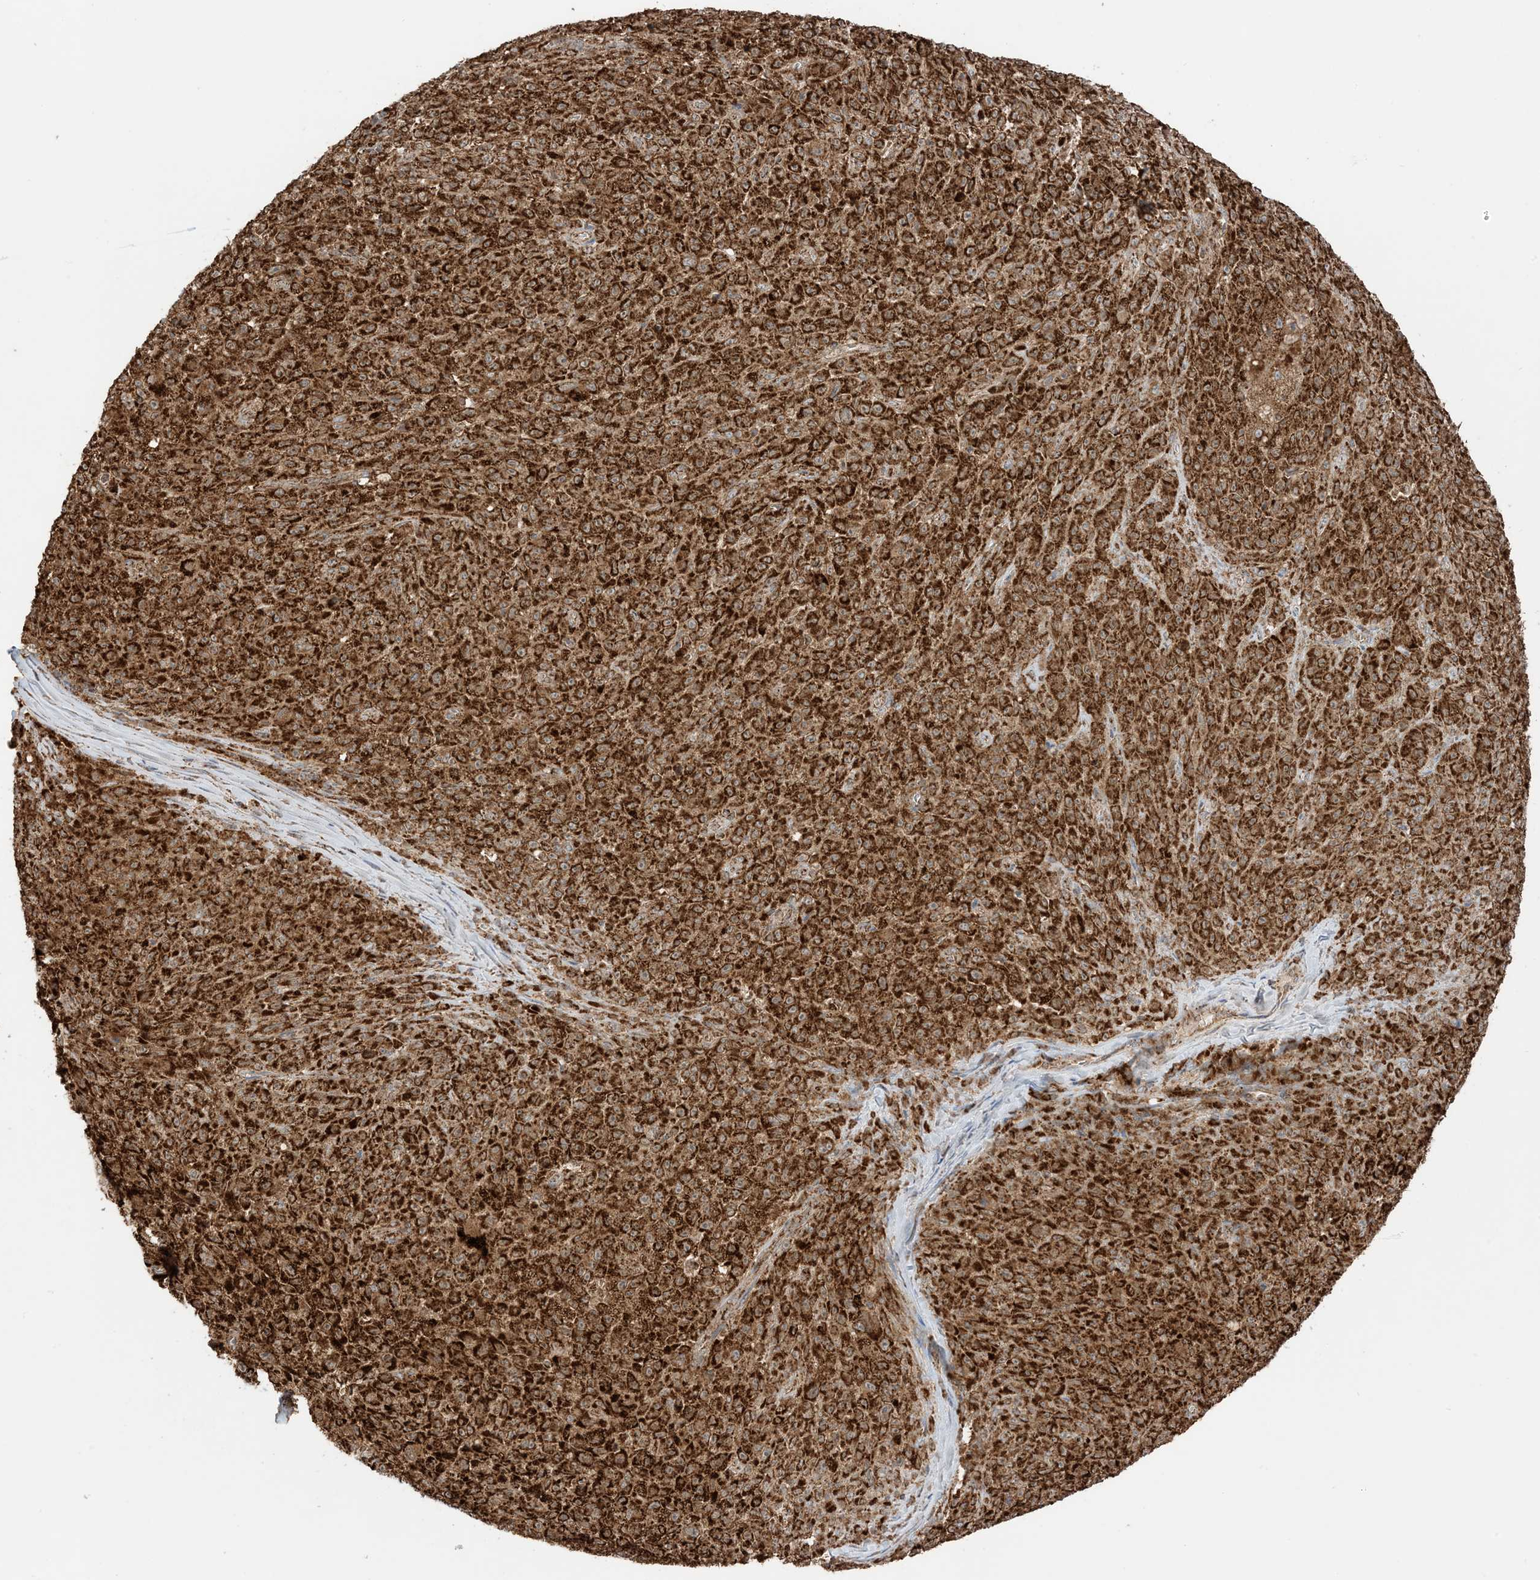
{"staining": {"intensity": "strong", "quantity": ">75%", "location": "cytoplasmic/membranous"}, "tissue": "melanoma", "cell_type": "Tumor cells", "image_type": "cancer", "snomed": [{"axis": "morphology", "description": "Malignant melanoma, NOS"}, {"axis": "topography", "description": "Skin"}], "caption": "Human melanoma stained with a brown dye displays strong cytoplasmic/membranous positive expression in approximately >75% of tumor cells.", "gene": "N4BP3", "patient": {"sex": "female", "age": 82}}